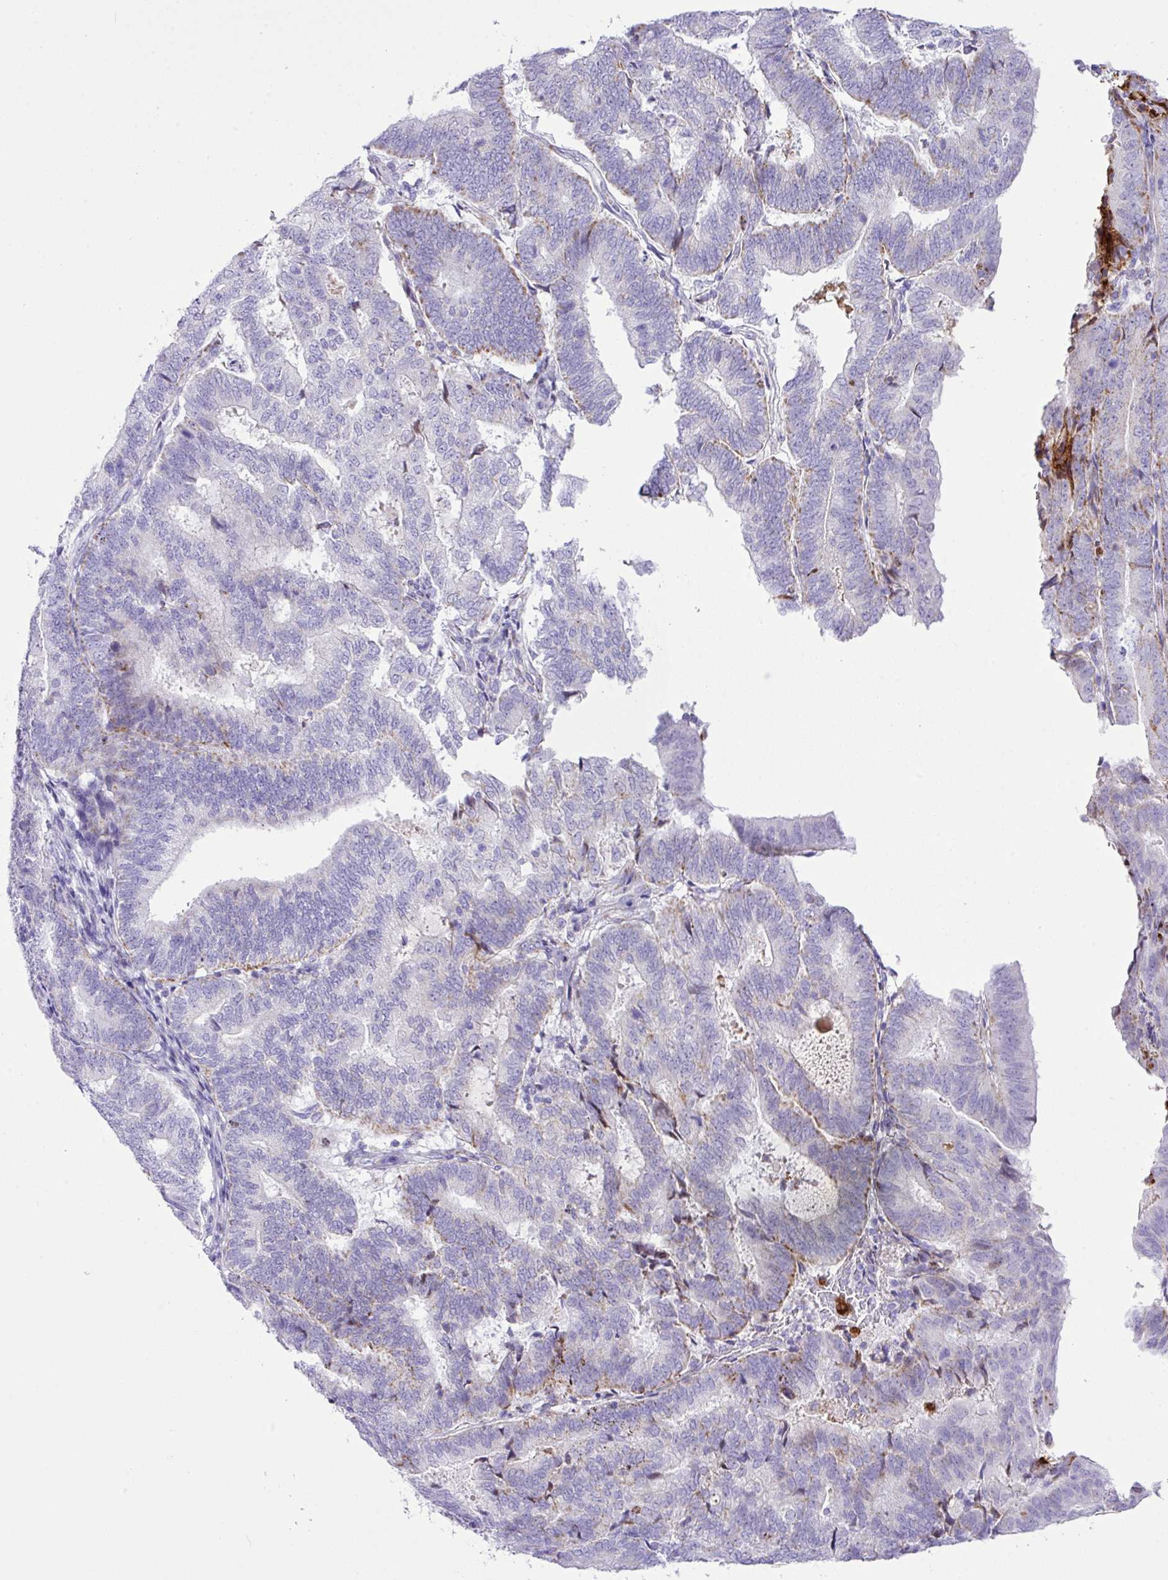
{"staining": {"intensity": "moderate", "quantity": "<25%", "location": "cytoplasmic/membranous"}, "tissue": "endometrial cancer", "cell_type": "Tumor cells", "image_type": "cancer", "snomed": [{"axis": "morphology", "description": "Adenocarcinoma, NOS"}, {"axis": "topography", "description": "Endometrium"}], "caption": "Tumor cells reveal moderate cytoplasmic/membranous staining in about <25% of cells in endometrial cancer.", "gene": "RCAN2", "patient": {"sex": "female", "age": 70}}